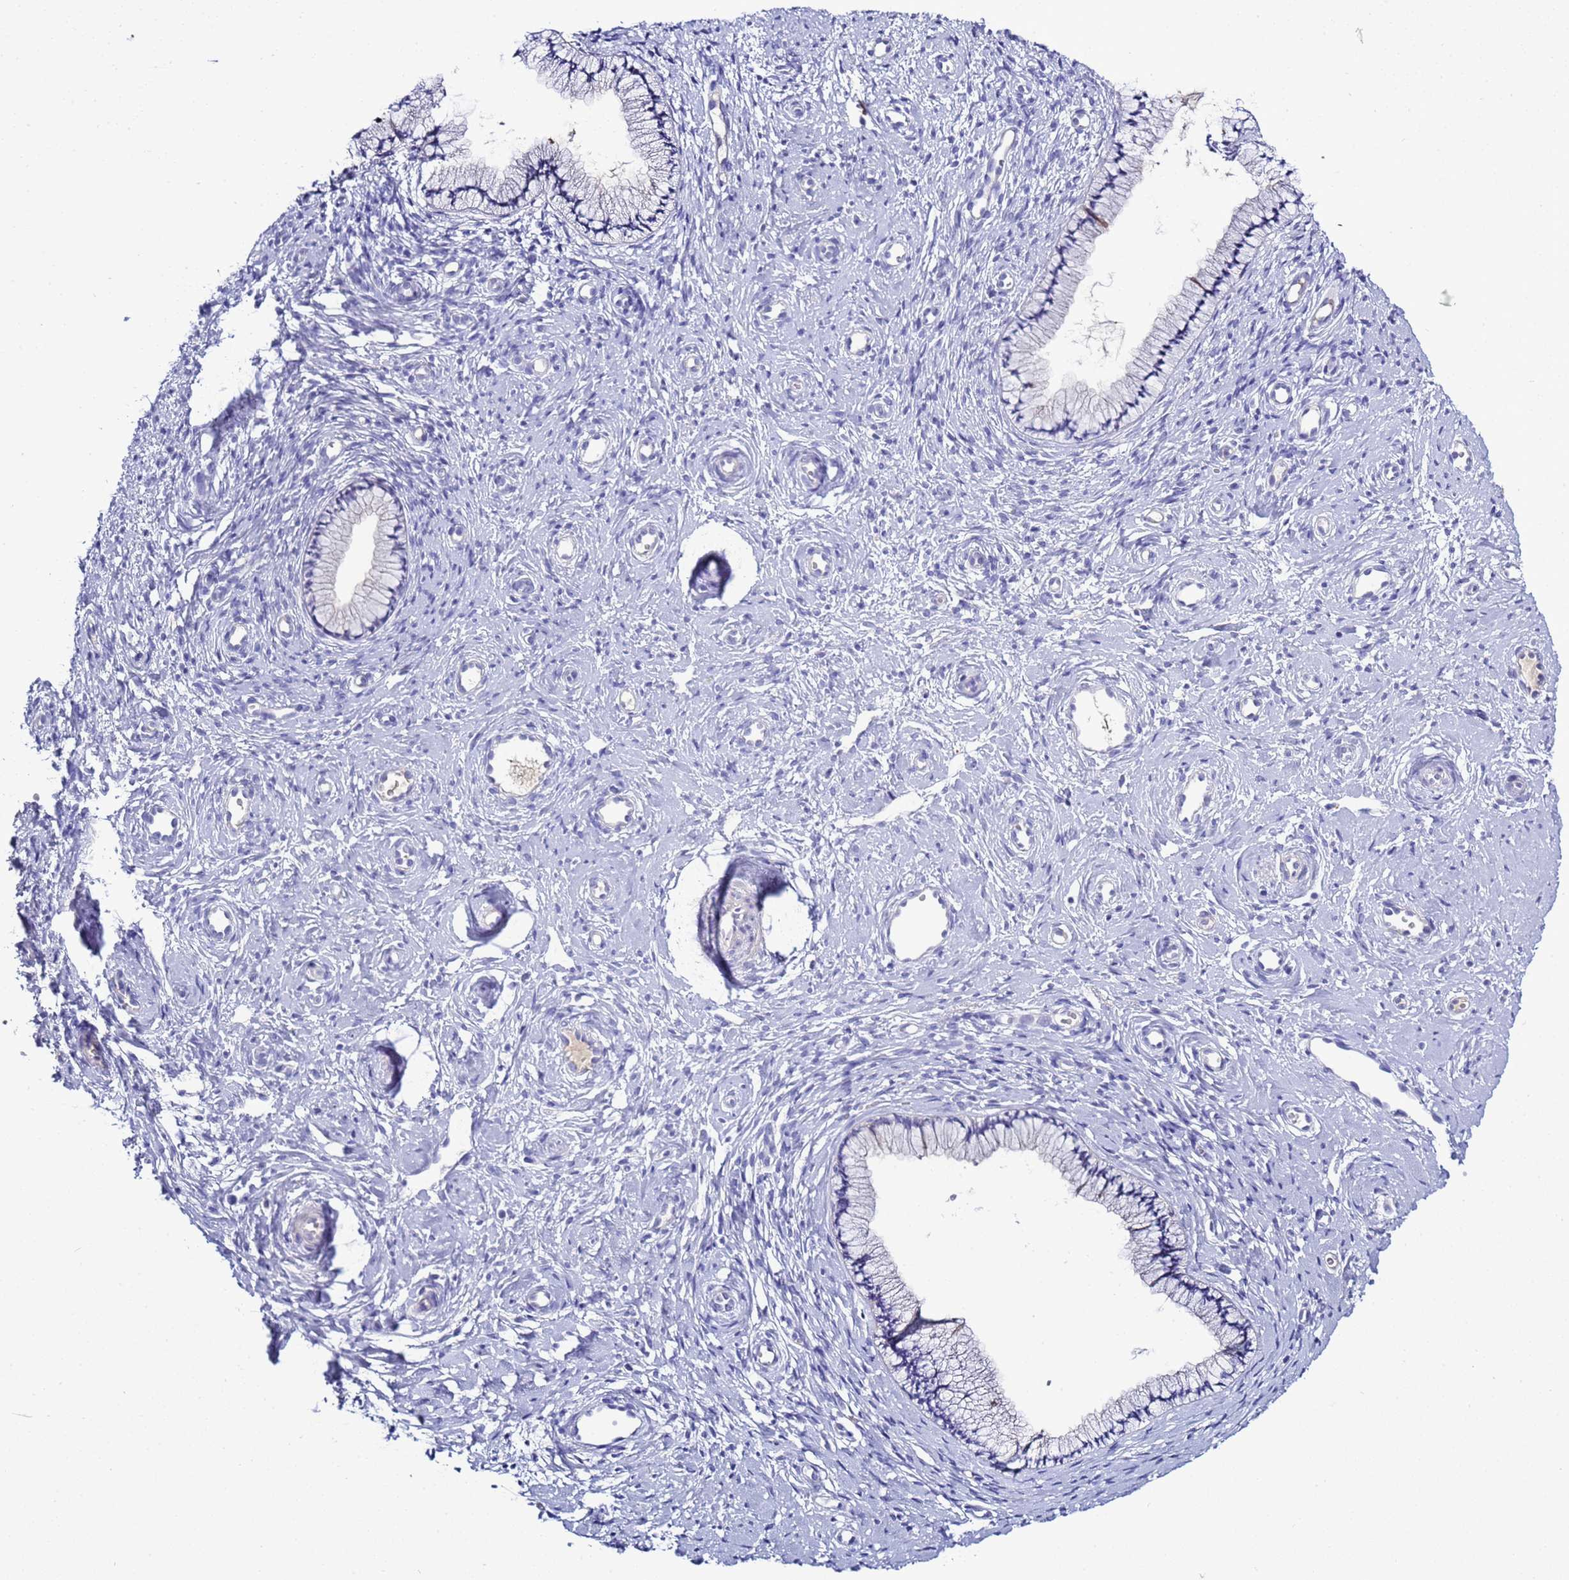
{"staining": {"intensity": "negative", "quantity": "none", "location": "none"}, "tissue": "cervix", "cell_type": "Glandular cells", "image_type": "normal", "snomed": [{"axis": "morphology", "description": "Normal tissue, NOS"}, {"axis": "topography", "description": "Cervix"}], "caption": "Glandular cells show no significant expression in normal cervix. (Brightfield microscopy of DAB (3,3'-diaminobenzidine) IHC at high magnification).", "gene": "C4orf46", "patient": {"sex": "female", "age": 57}}